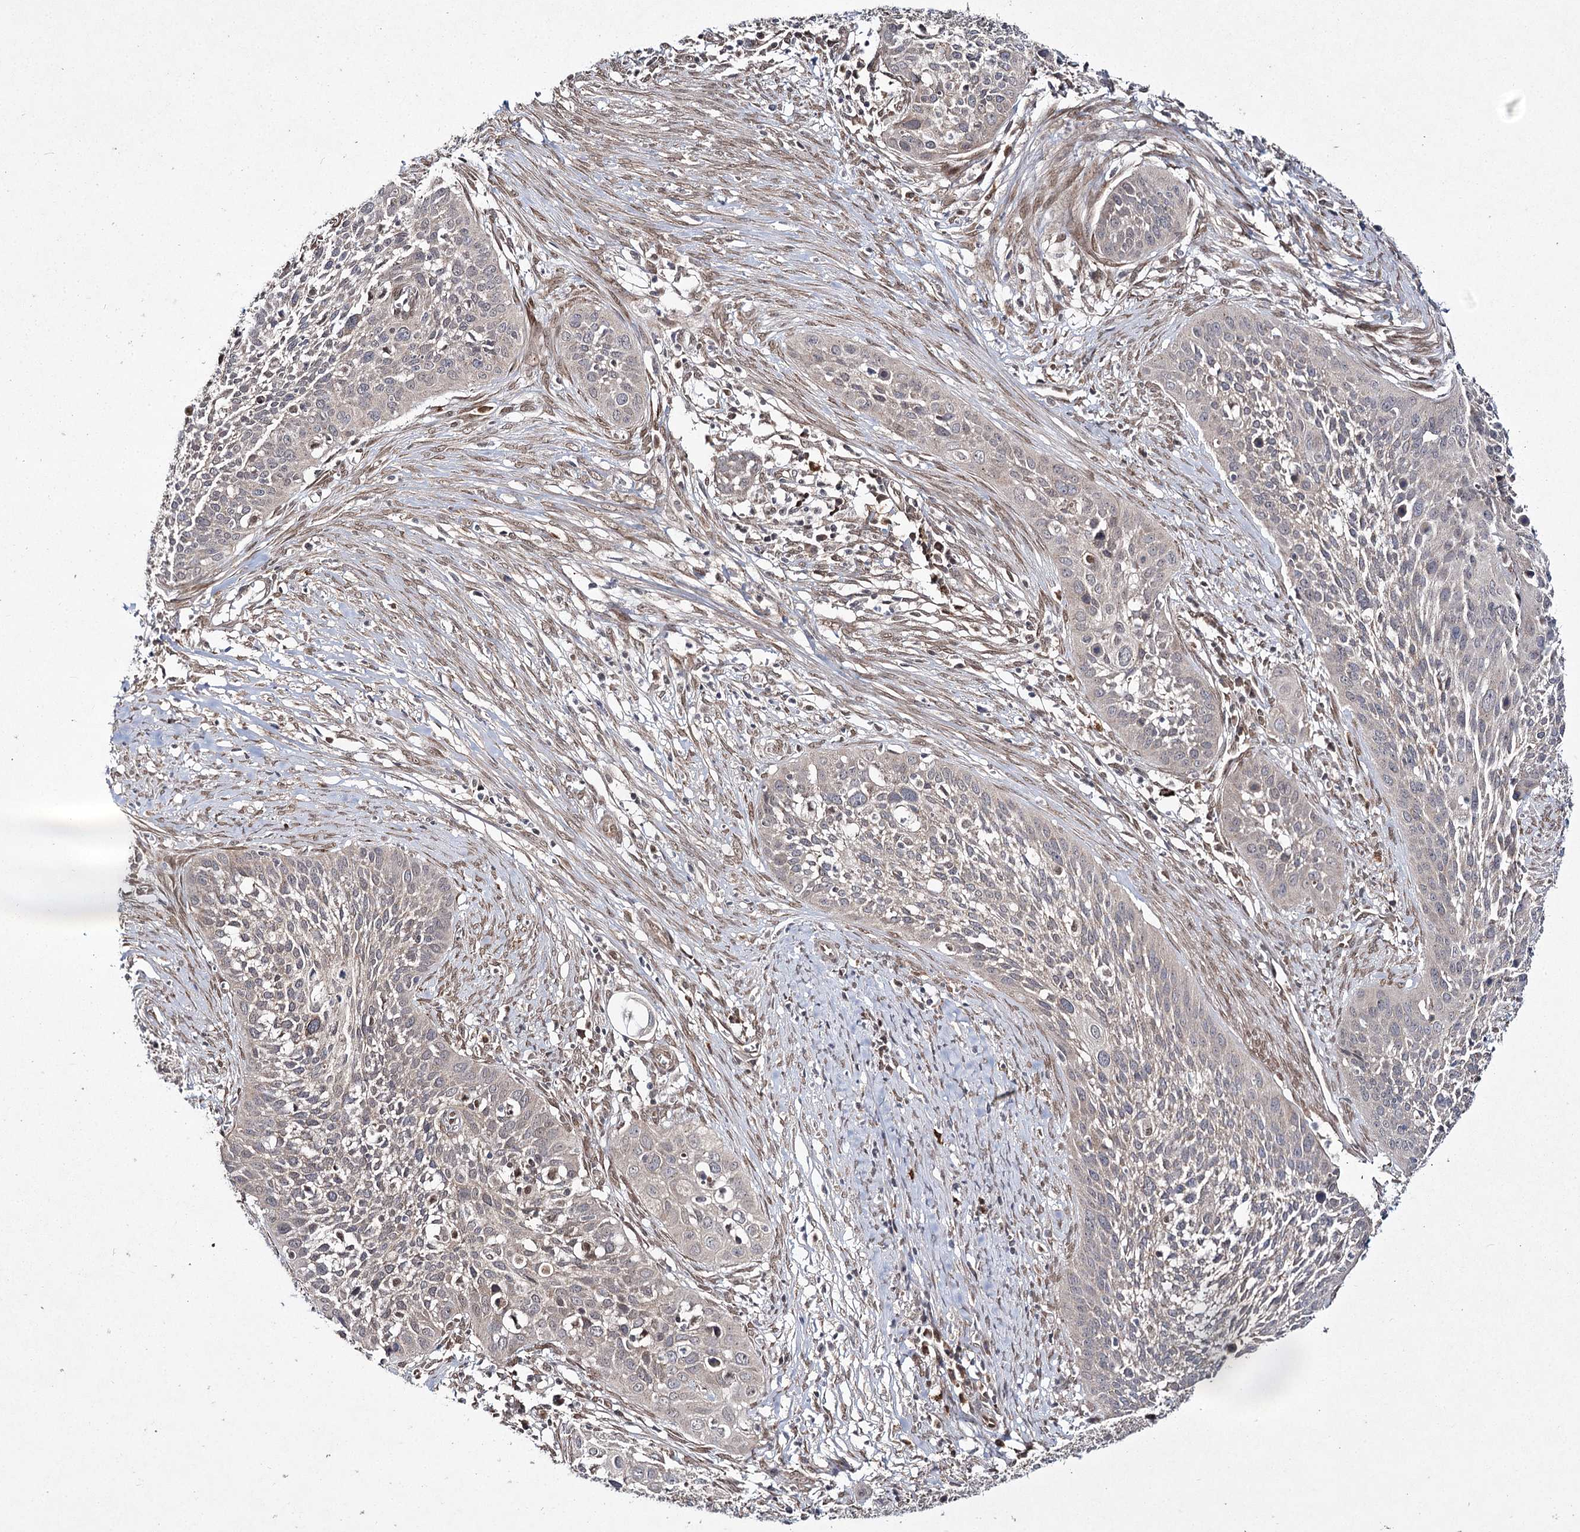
{"staining": {"intensity": "negative", "quantity": "none", "location": "none"}, "tissue": "cervical cancer", "cell_type": "Tumor cells", "image_type": "cancer", "snomed": [{"axis": "morphology", "description": "Squamous cell carcinoma, NOS"}, {"axis": "topography", "description": "Cervix"}], "caption": "The photomicrograph shows no significant staining in tumor cells of squamous cell carcinoma (cervical).", "gene": "TRNT1", "patient": {"sex": "female", "age": 34}}